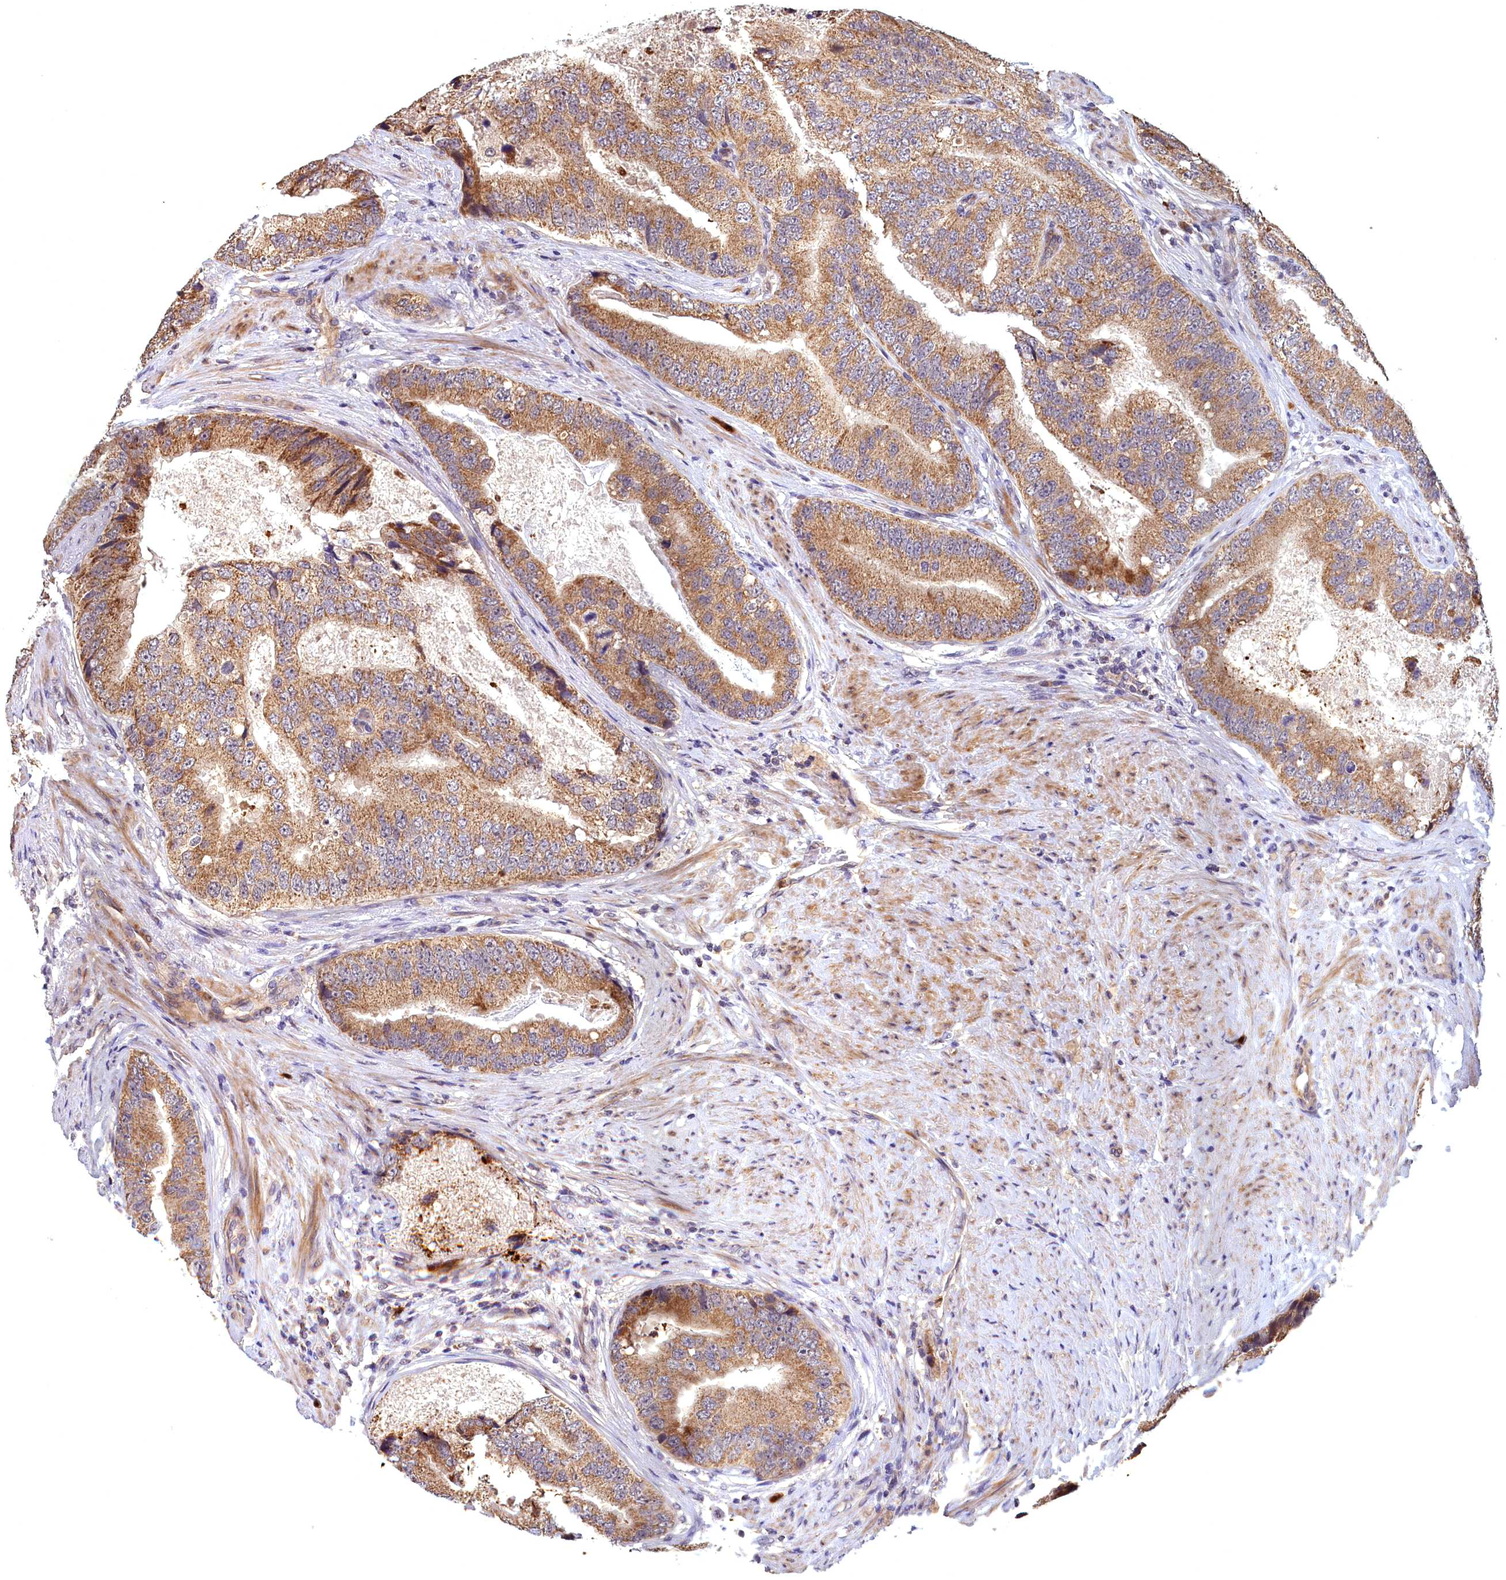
{"staining": {"intensity": "moderate", "quantity": ">75%", "location": "cytoplasmic/membranous"}, "tissue": "prostate cancer", "cell_type": "Tumor cells", "image_type": "cancer", "snomed": [{"axis": "morphology", "description": "Adenocarcinoma, High grade"}, {"axis": "topography", "description": "Prostate"}], "caption": "Moderate cytoplasmic/membranous protein expression is appreciated in about >75% of tumor cells in prostate high-grade adenocarcinoma.", "gene": "EPB41L4B", "patient": {"sex": "male", "age": 70}}